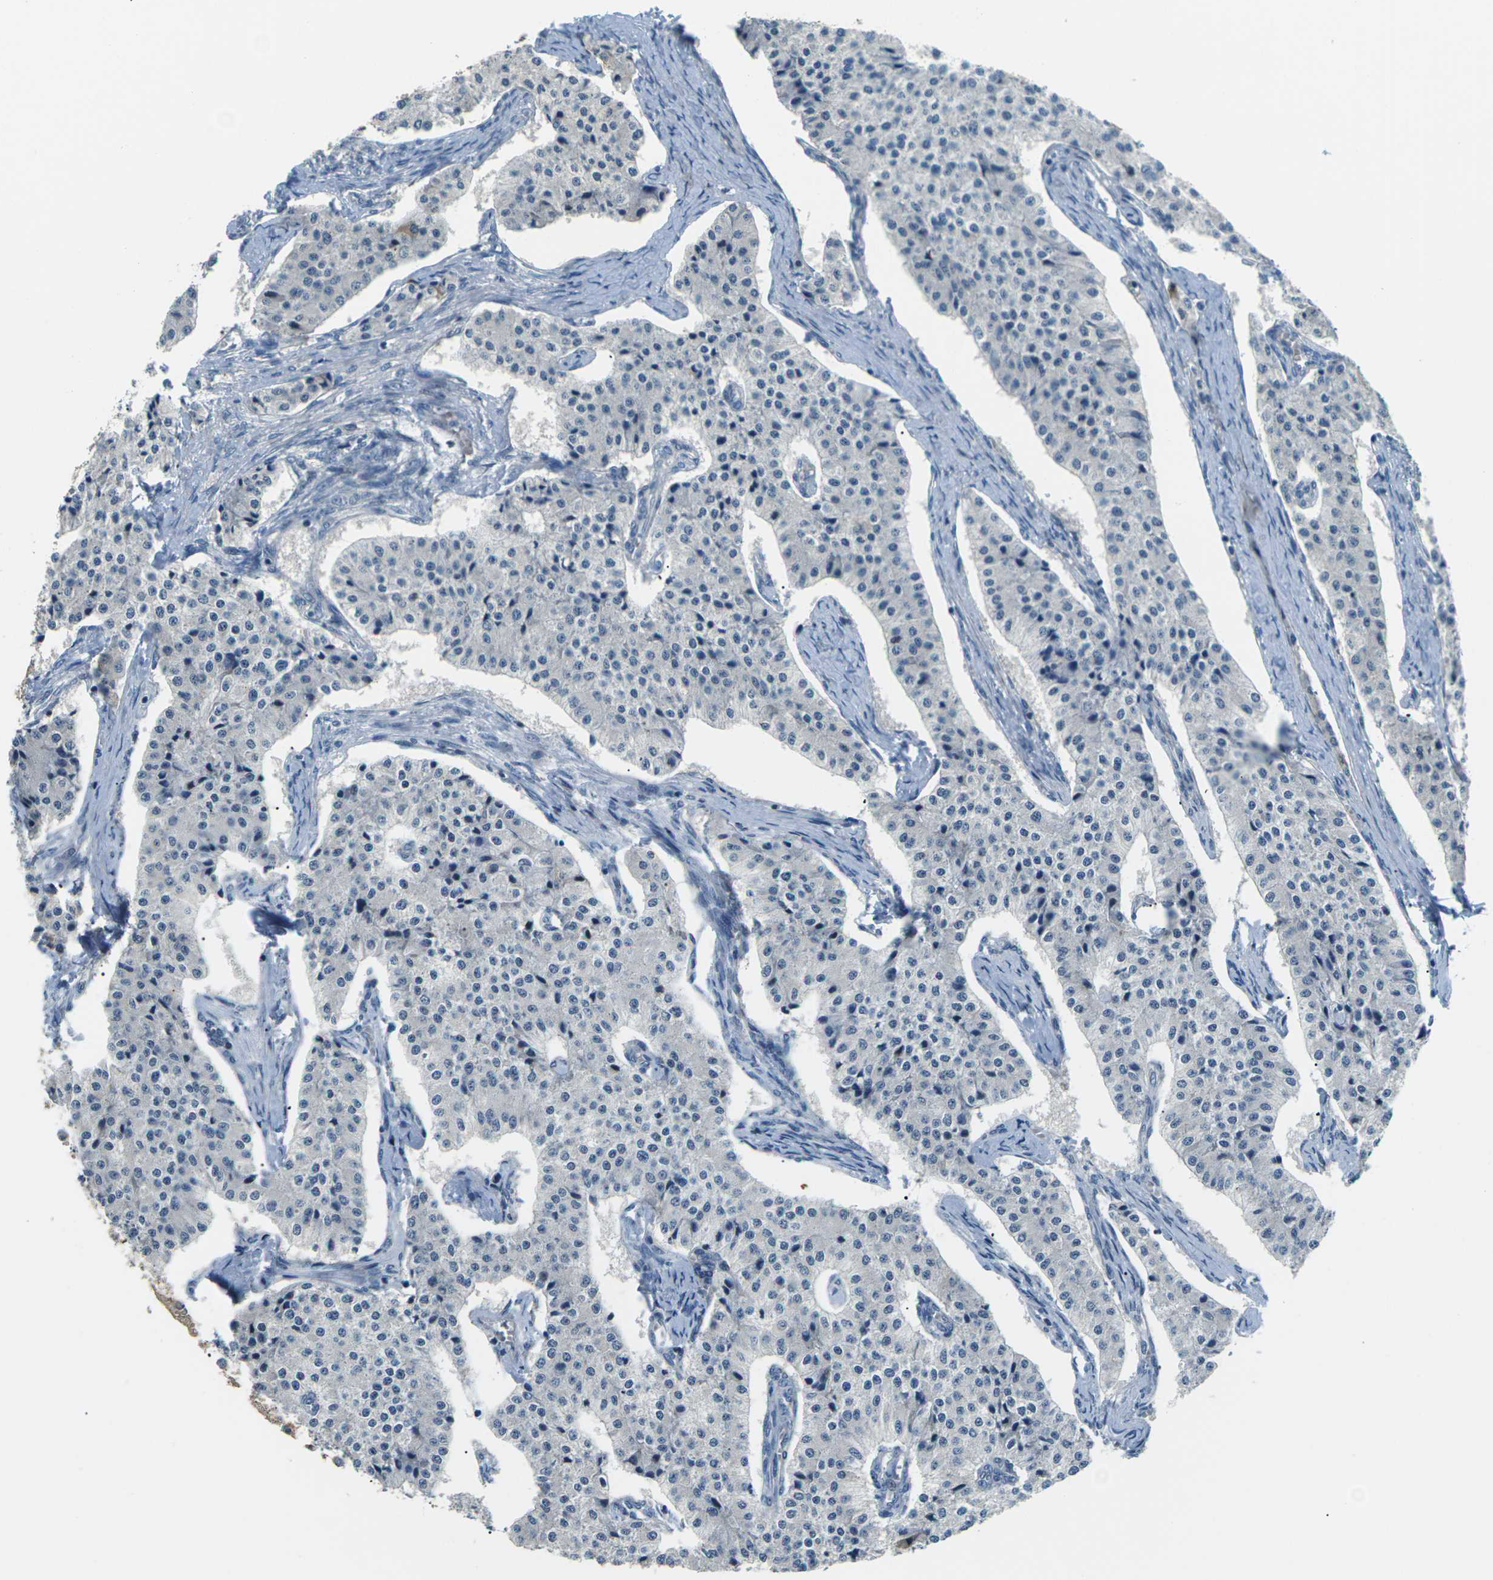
{"staining": {"intensity": "negative", "quantity": "none", "location": "none"}, "tissue": "carcinoid", "cell_type": "Tumor cells", "image_type": "cancer", "snomed": [{"axis": "morphology", "description": "Carcinoid, malignant, NOS"}, {"axis": "topography", "description": "Colon"}], "caption": "This is an immunohistochemistry image of carcinoid. There is no expression in tumor cells.", "gene": "SLC13A3", "patient": {"sex": "female", "age": 52}}